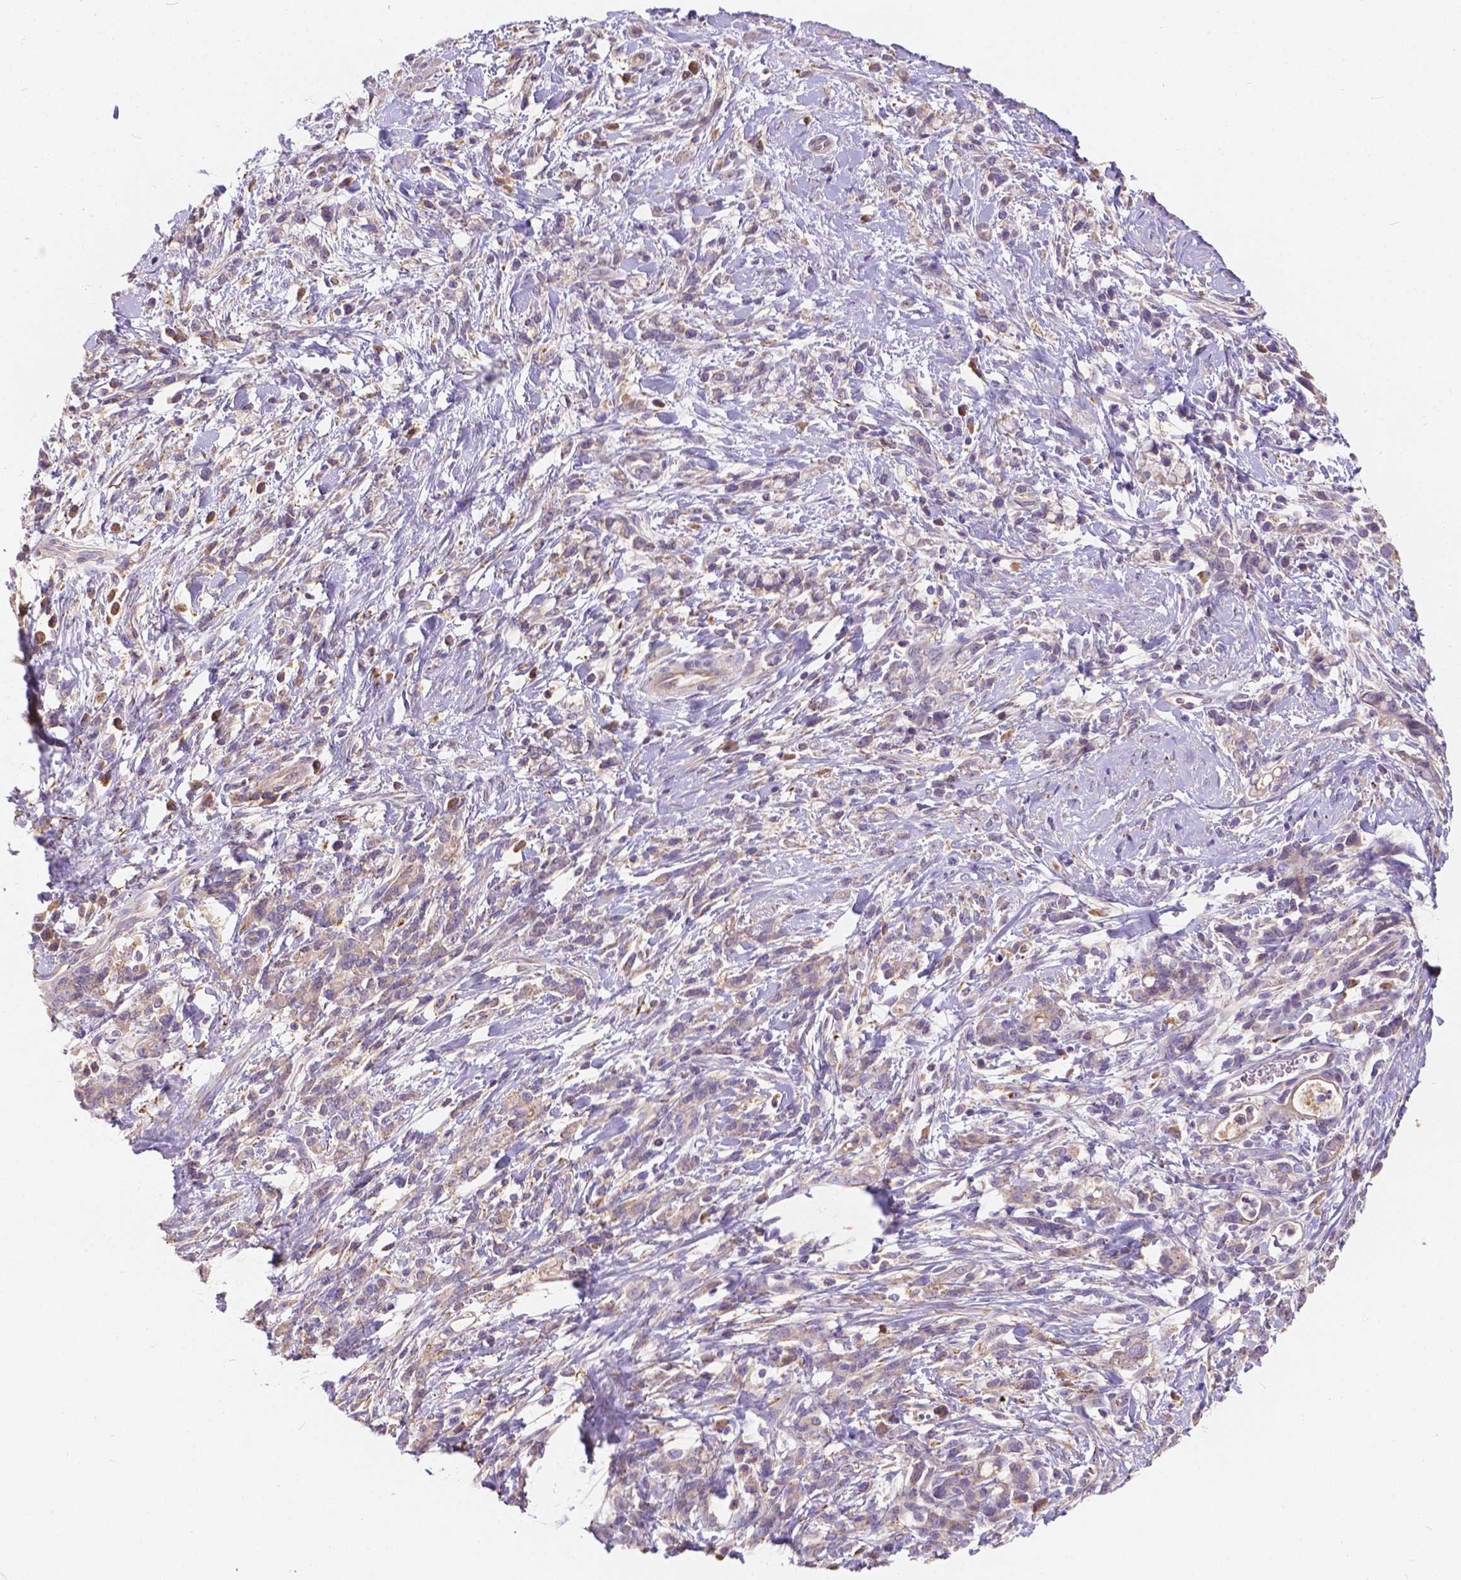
{"staining": {"intensity": "weak", "quantity": ">75%", "location": "cytoplasmic/membranous"}, "tissue": "stomach cancer", "cell_type": "Tumor cells", "image_type": "cancer", "snomed": [{"axis": "morphology", "description": "Adenocarcinoma, NOS"}, {"axis": "topography", "description": "Stomach"}], "caption": "Weak cytoplasmic/membranous protein staining is identified in approximately >75% of tumor cells in stomach cancer (adenocarcinoma).", "gene": "CDK10", "patient": {"sex": "female", "age": 57}}